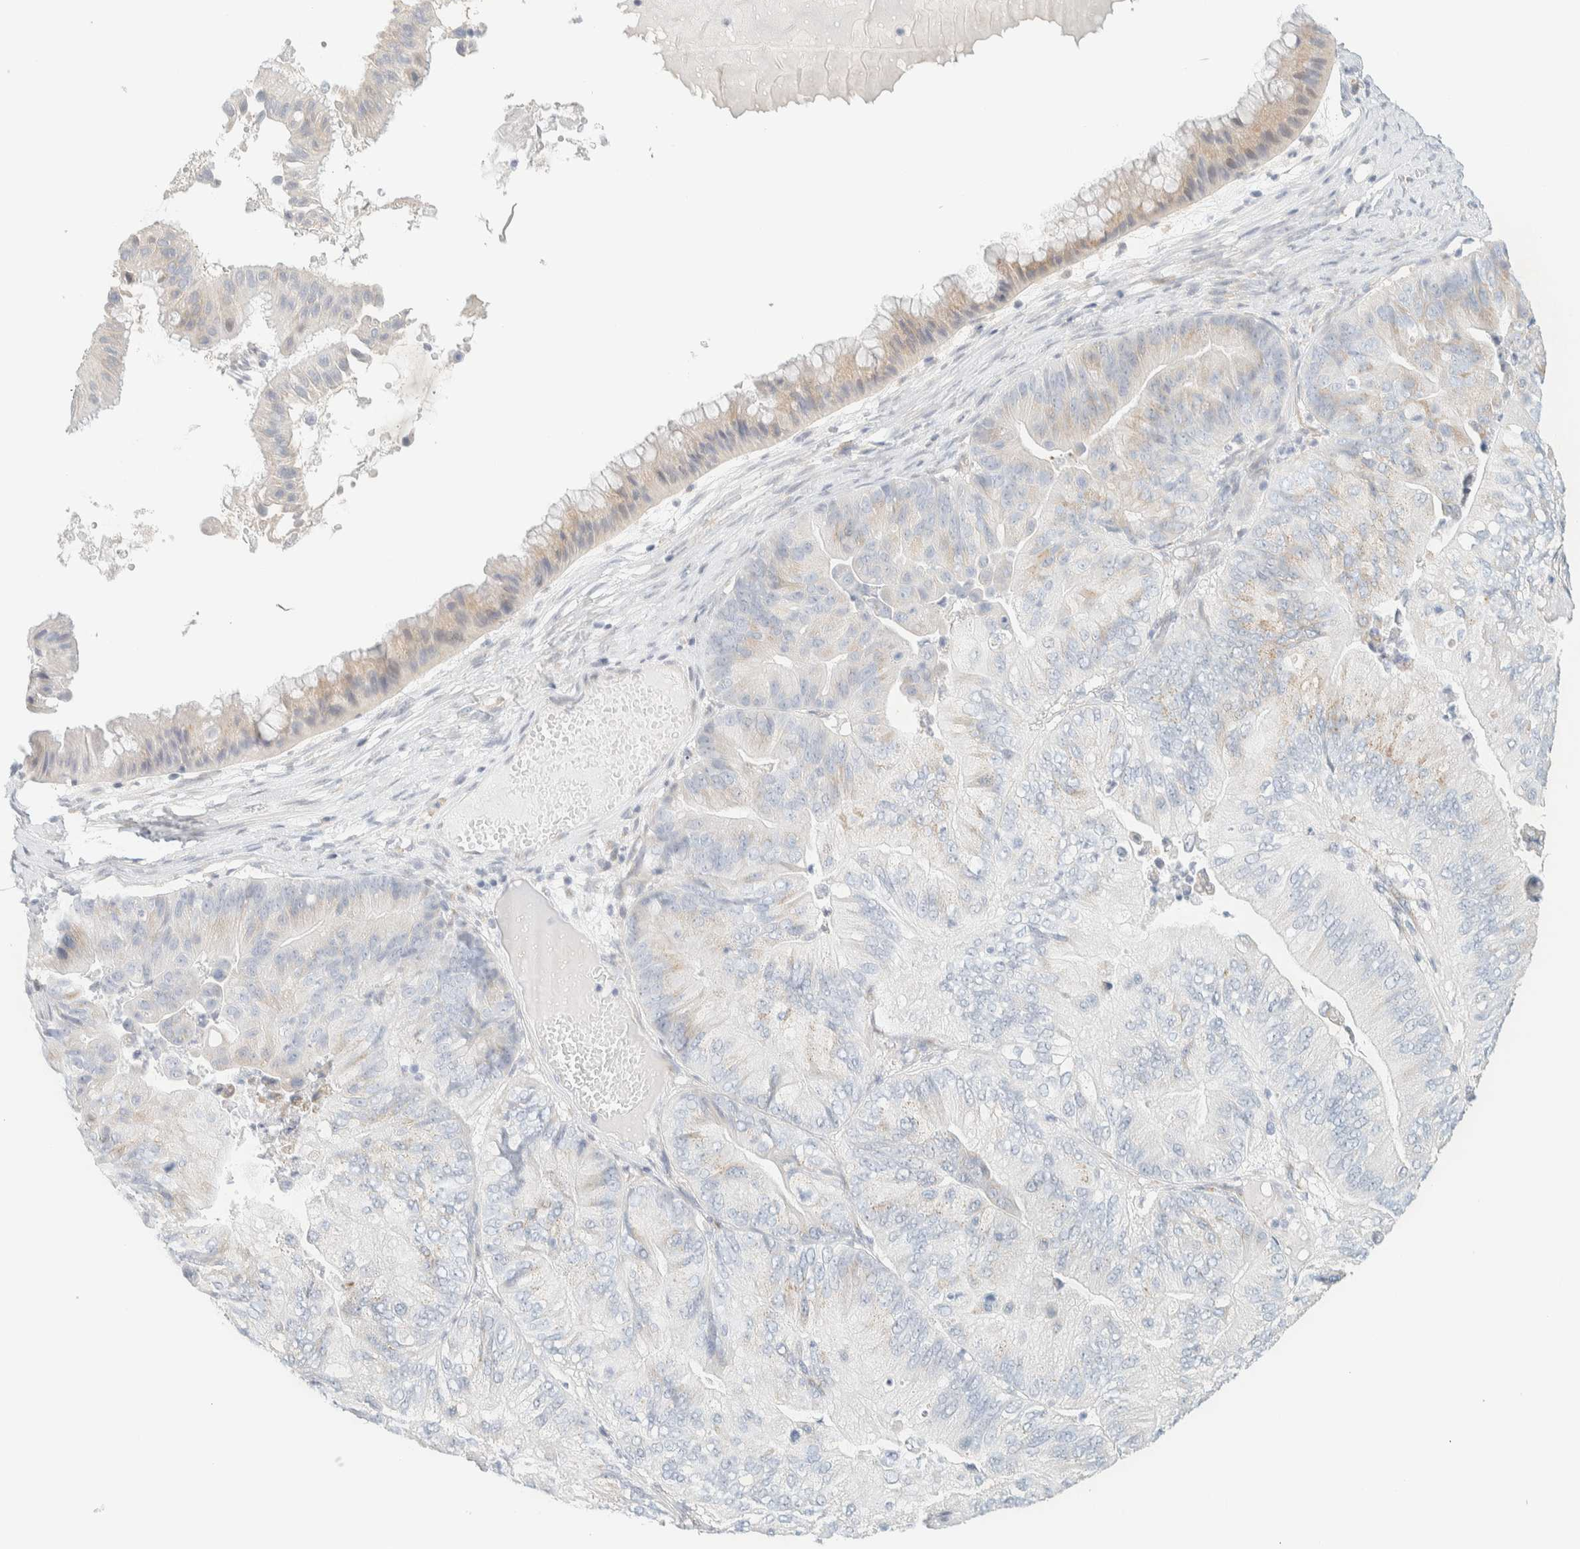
{"staining": {"intensity": "weak", "quantity": "<25%", "location": "cytoplasmic/membranous"}, "tissue": "ovarian cancer", "cell_type": "Tumor cells", "image_type": "cancer", "snomed": [{"axis": "morphology", "description": "Cystadenocarcinoma, mucinous, NOS"}, {"axis": "topography", "description": "Ovary"}], "caption": "High magnification brightfield microscopy of ovarian cancer (mucinous cystadenocarcinoma) stained with DAB (brown) and counterstained with hematoxylin (blue): tumor cells show no significant staining. (DAB immunohistochemistry (IHC) with hematoxylin counter stain).", "gene": "SPNS3", "patient": {"sex": "female", "age": 61}}